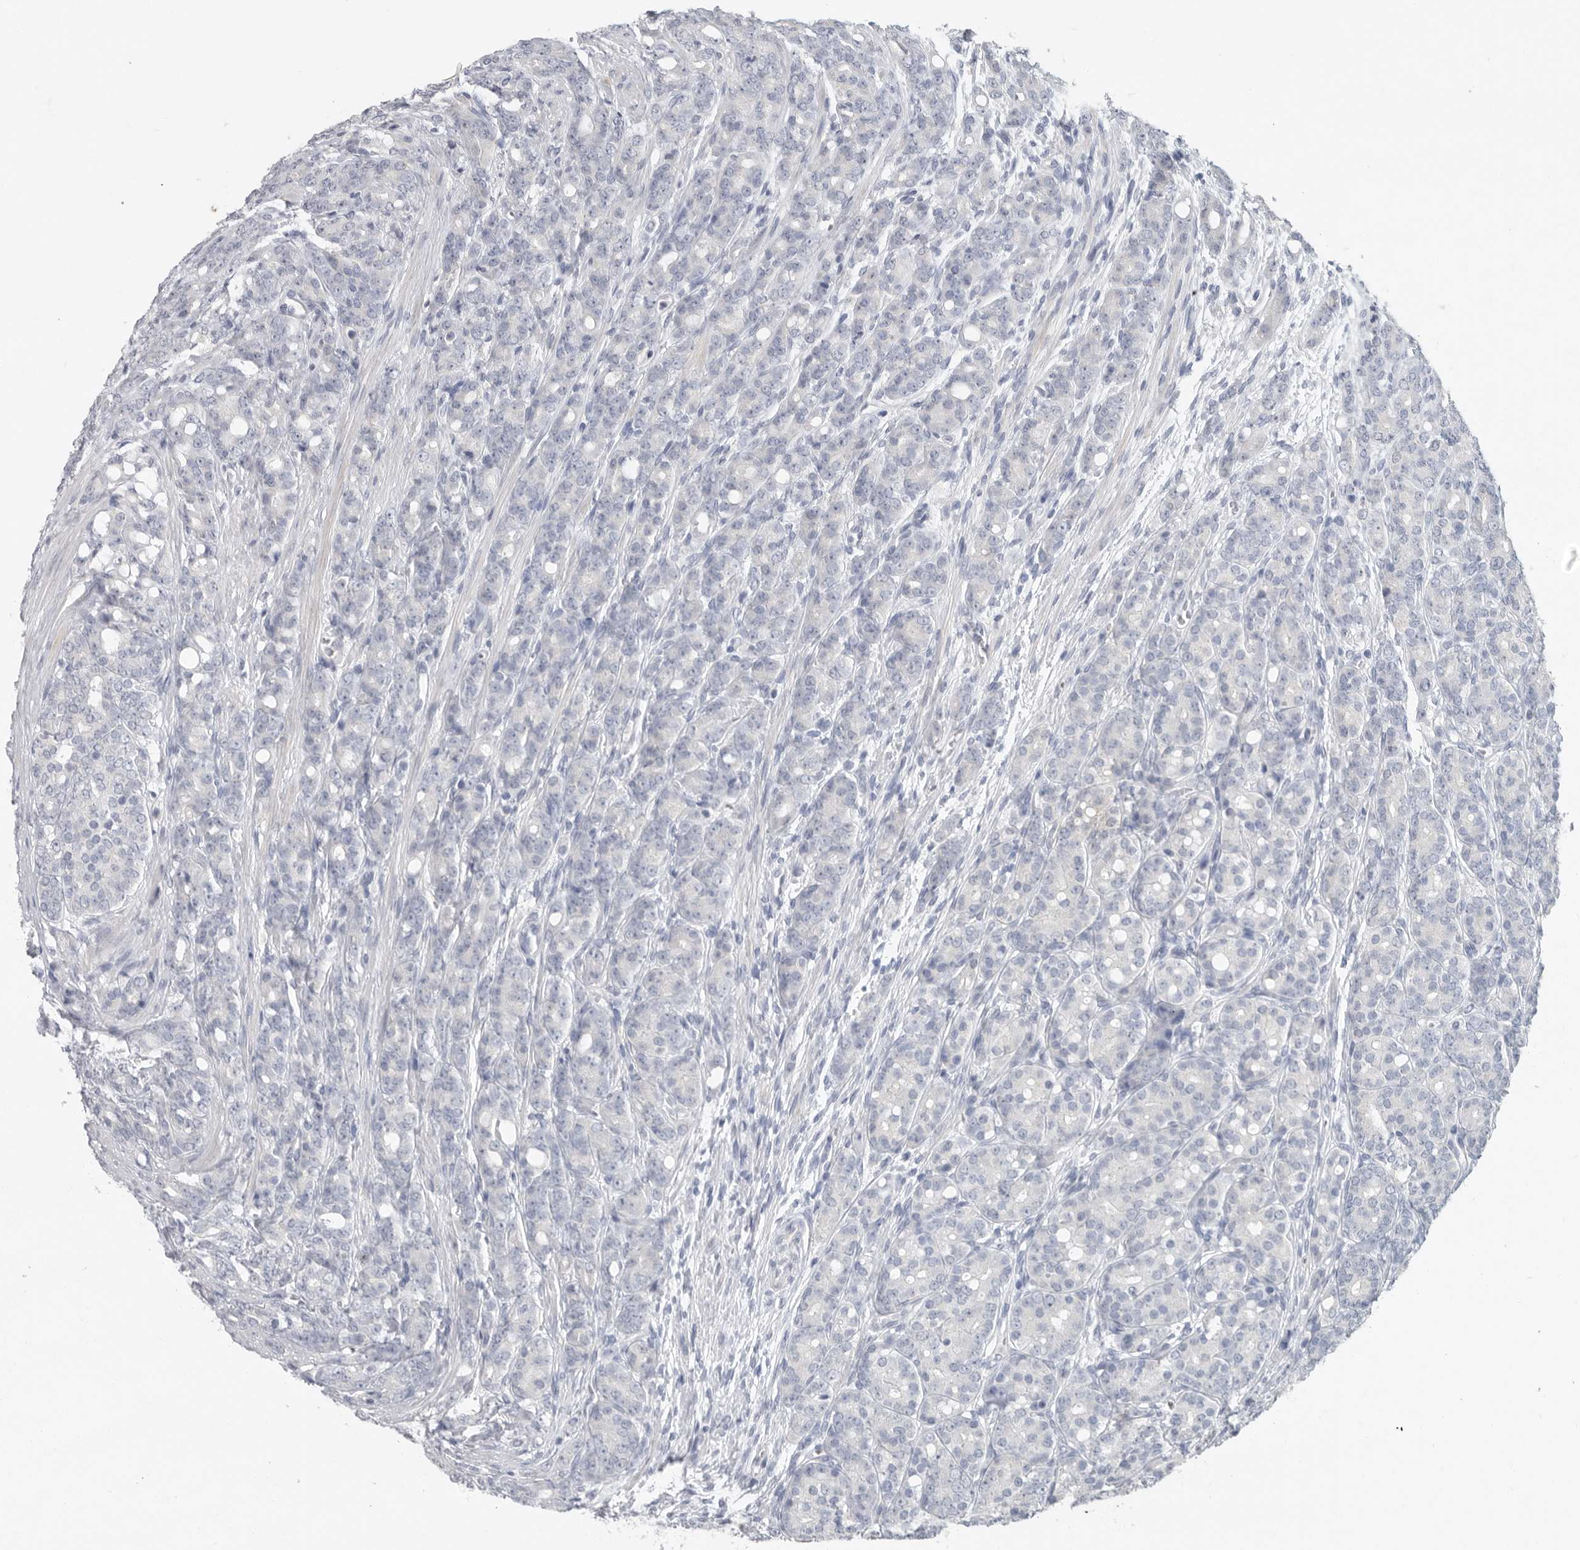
{"staining": {"intensity": "negative", "quantity": "none", "location": "none"}, "tissue": "prostate cancer", "cell_type": "Tumor cells", "image_type": "cancer", "snomed": [{"axis": "morphology", "description": "Adenocarcinoma, High grade"}, {"axis": "topography", "description": "Prostate"}], "caption": "Protein analysis of prostate cancer demonstrates no significant positivity in tumor cells.", "gene": "REG4", "patient": {"sex": "male", "age": 62}}